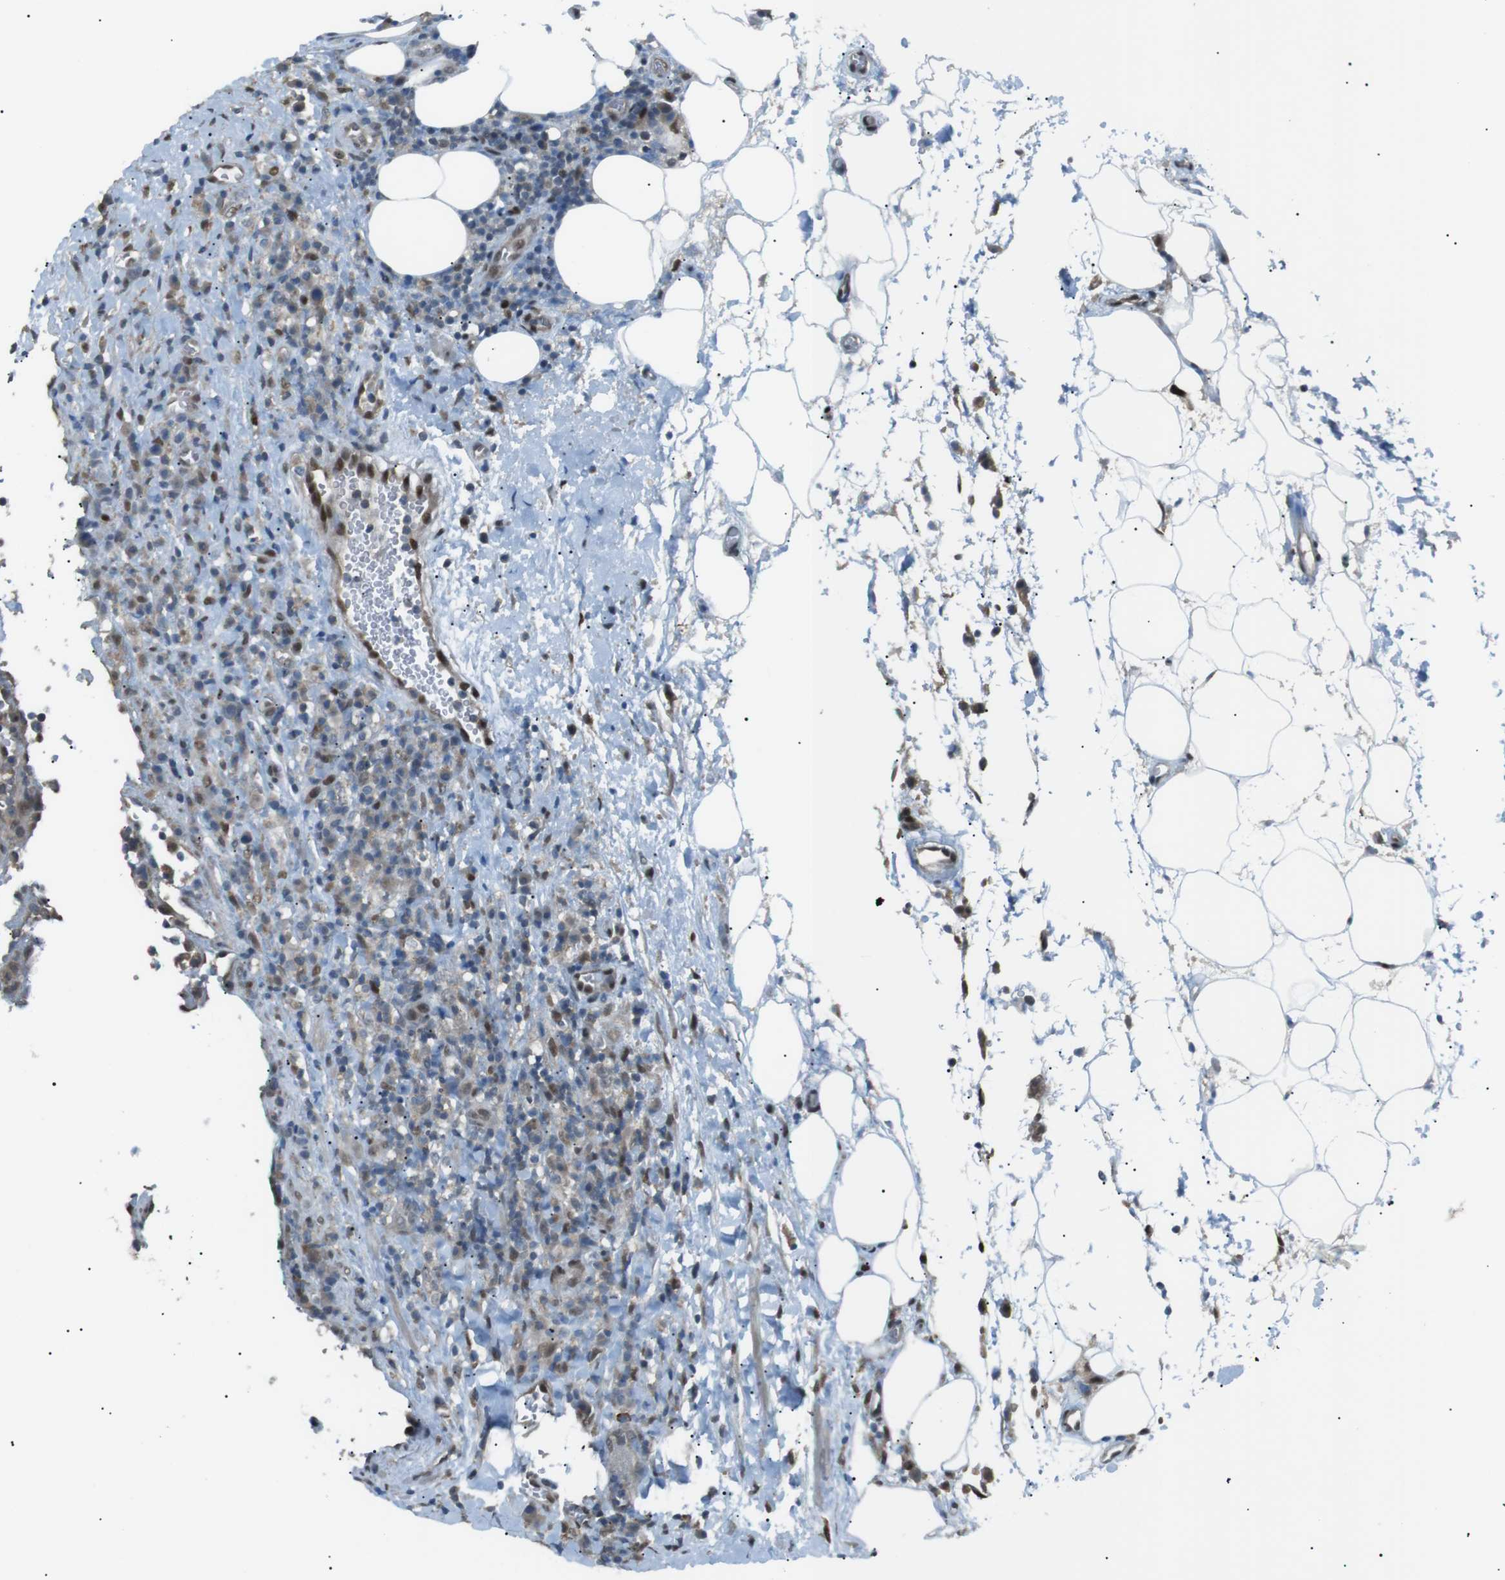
{"staining": {"intensity": "weak", "quantity": ">75%", "location": "cytoplasmic/membranous"}, "tissue": "lymphoma", "cell_type": "Tumor cells", "image_type": "cancer", "snomed": [{"axis": "morphology", "description": "Malignant lymphoma, non-Hodgkin's type, High grade"}, {"axis": "topography", "description": "Lymph node"}], "caption": "Weak cytoplasmic/membranous staining is identified in approximately >75% of tumor cells in lymphoma.", "gene": "SRPK2", "patient": {"sex": "female", "age": 76}}